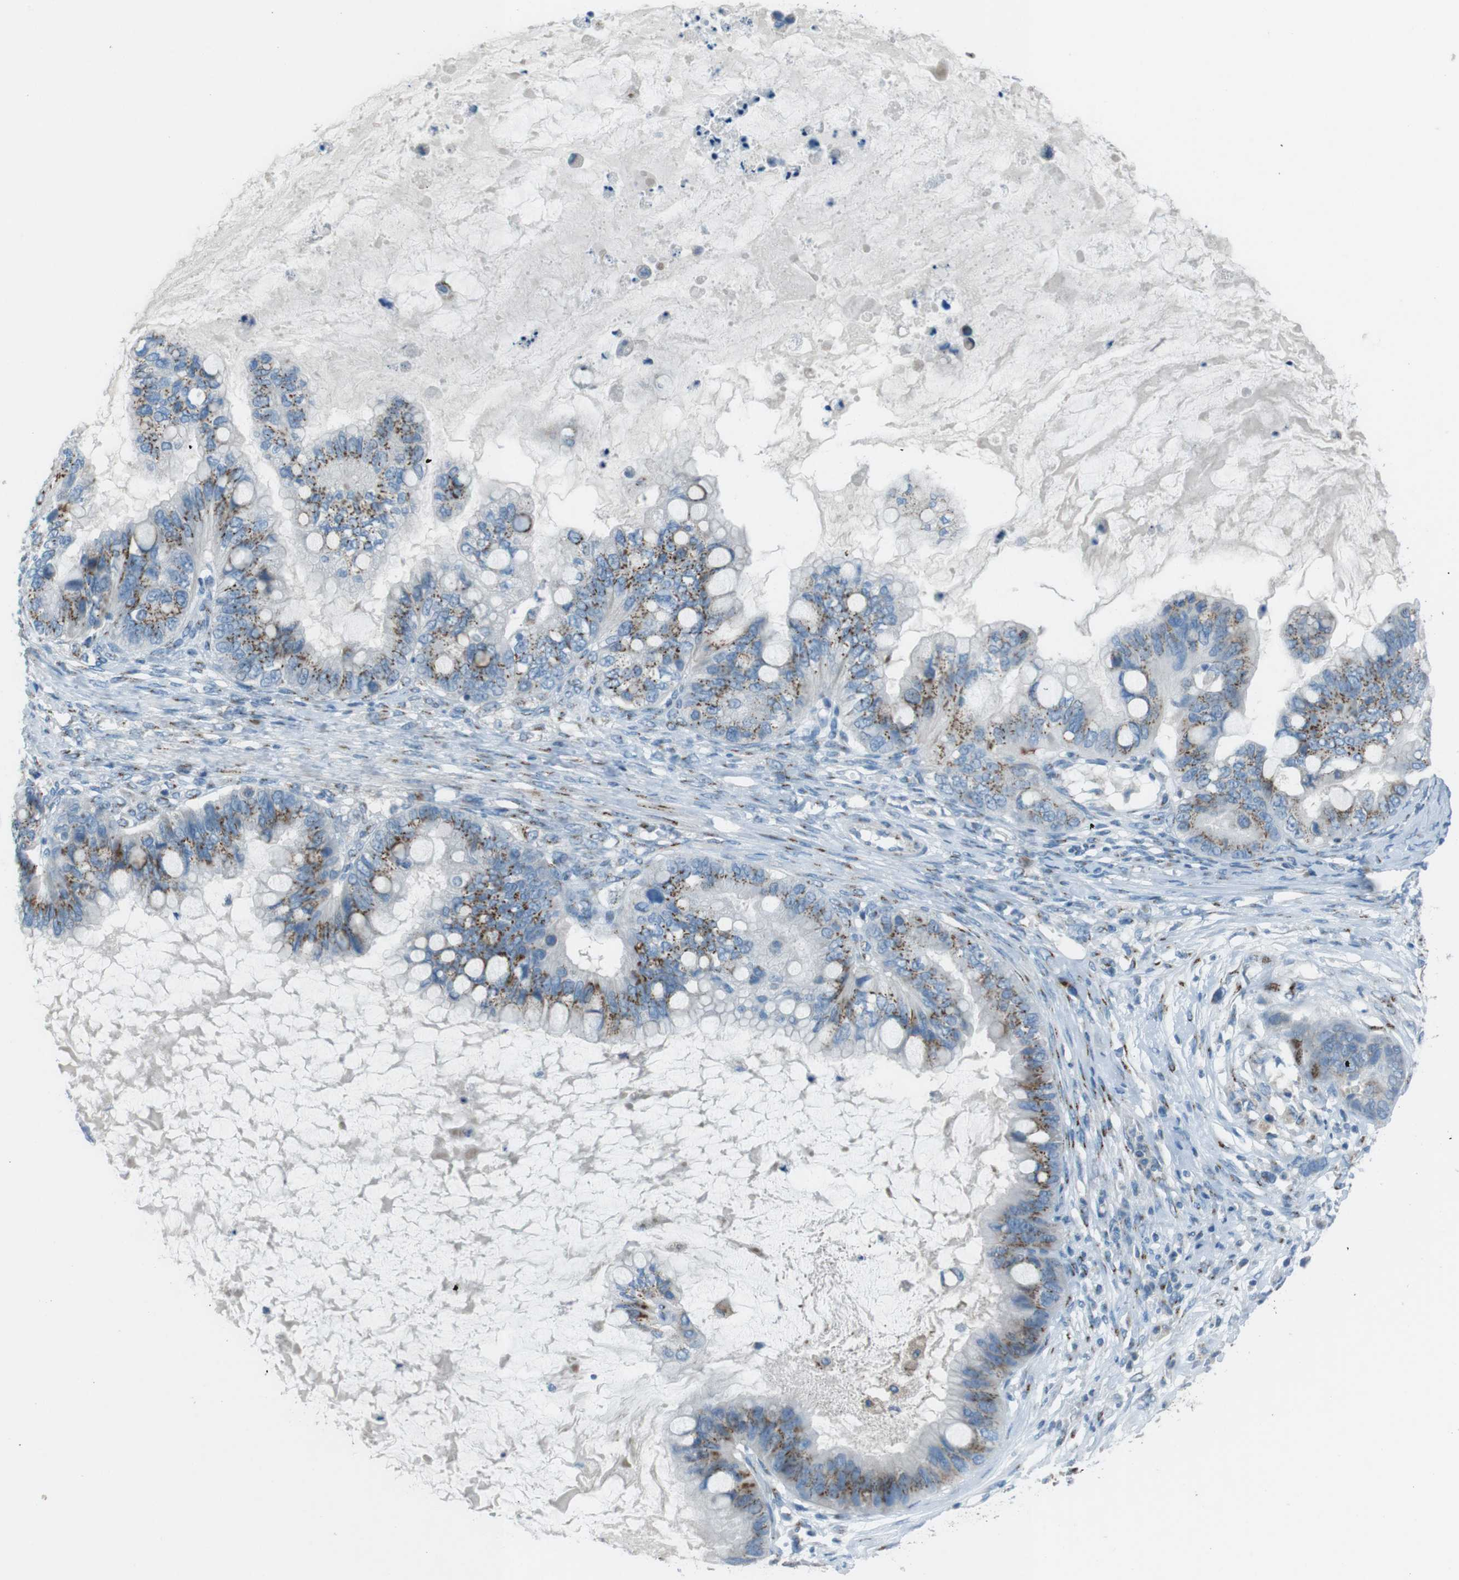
{"staining": {"intensity": "moderate", "quantity": ">75%", "location": "cytoplasmic/membranous"}, "tissue": "ovarian cancer", "cell_type": "Tumor cells", "image_type": "cancer", "snomed": [{"axis": "morphology", "description": "Cystadenocarcinoma, mucinous, NOS"}, {"axis": "topography", "description": "Ovary"}], "caption": "An image of ovarian cancer (mucinous cystadenocarcinoma) stained for a protein exhibits moderate cytoplasmic/membranous brown staining in tumor cells.", "gene": "TXNDC15", "patient": {"sex": "female", "age": 80}}